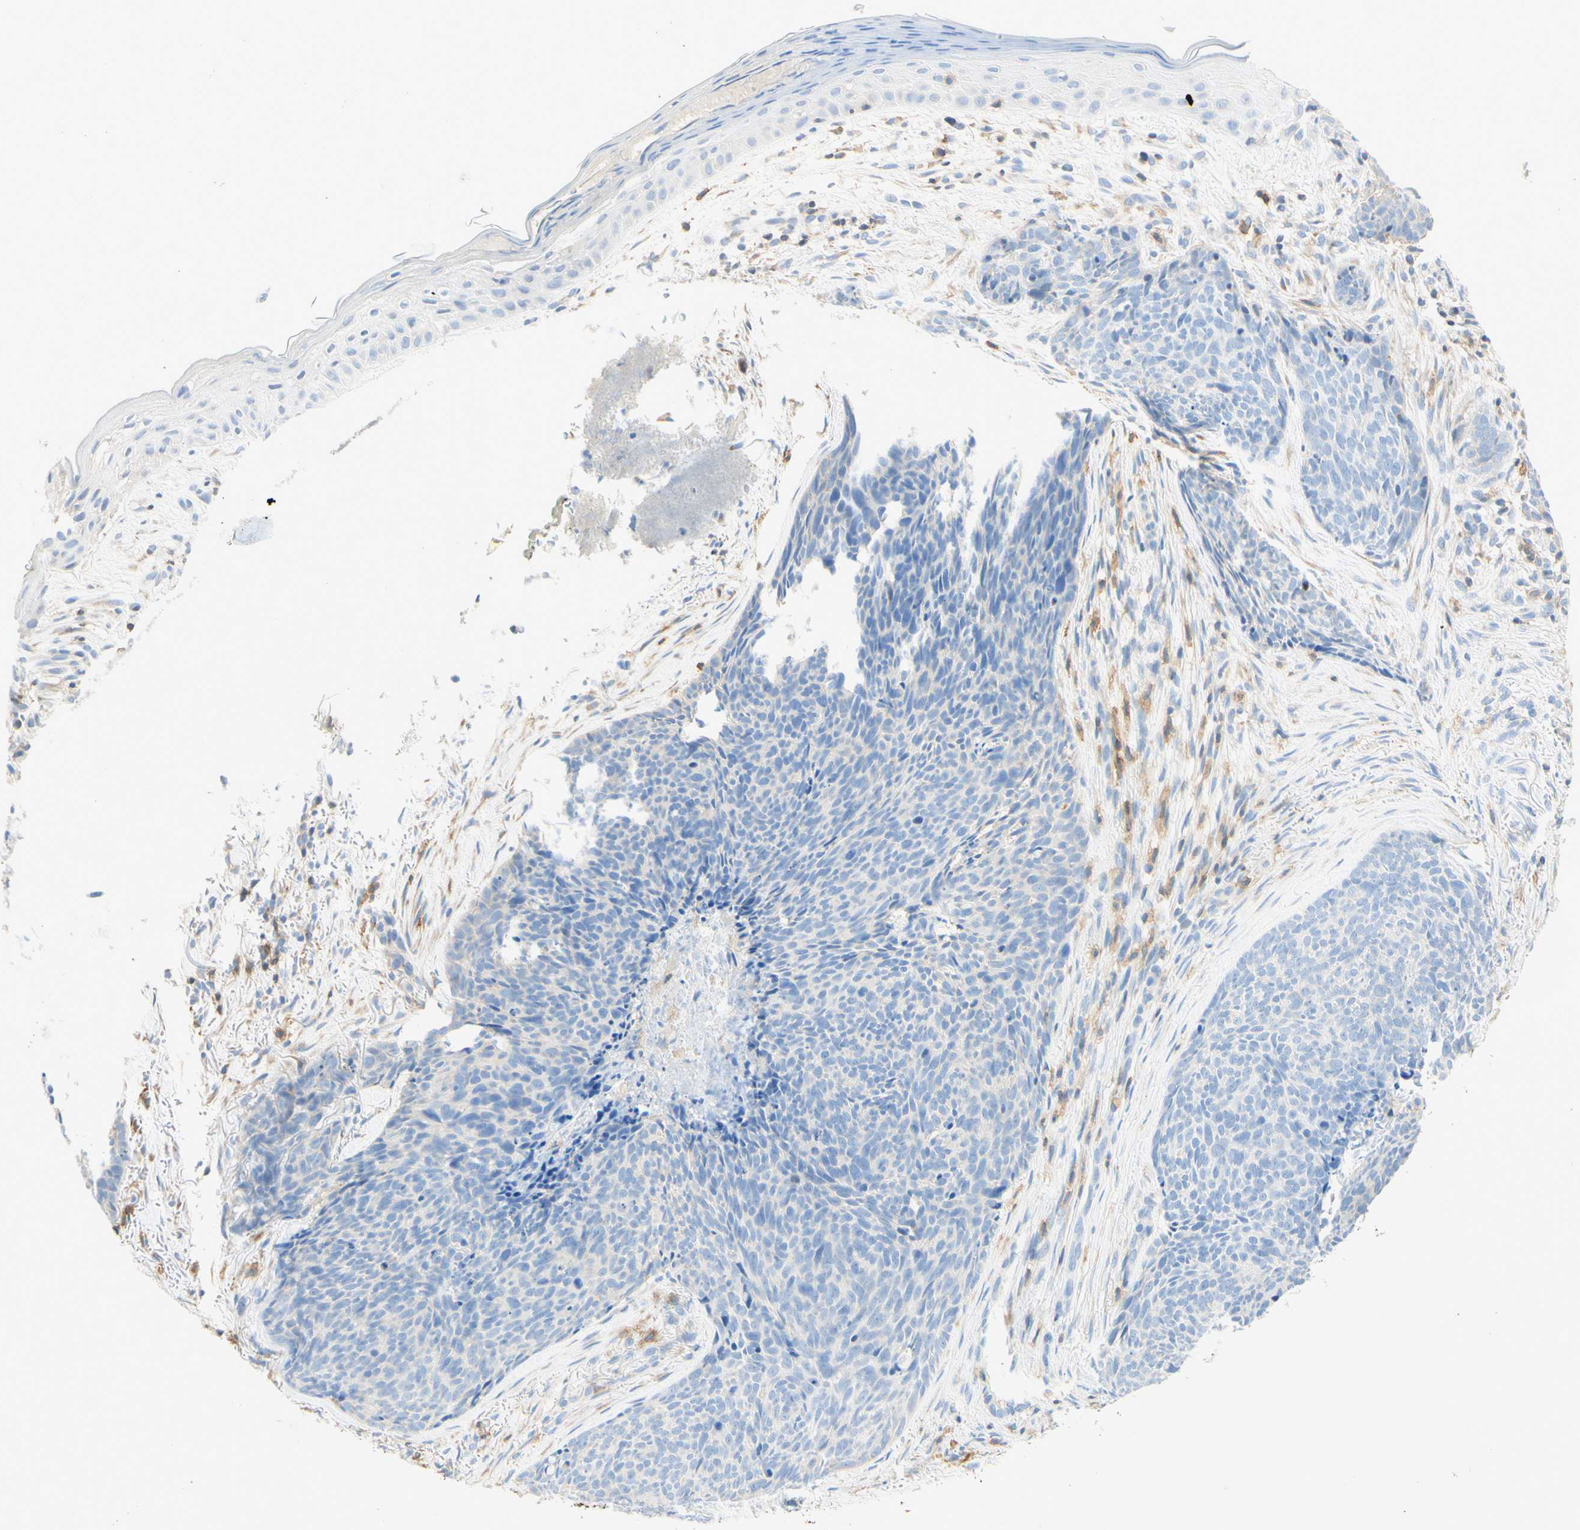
{"staining": {"intensity": "negative", "quantity": "none", "location": "none"}, "tissue": "skin cancer", "cell_type": "Tumor cells", "image_type": "cancer", "snomed": [{"axis": "morphology", "description": "Basal cell carcinoma"}, {"axis": "topography", "description": "Skin"}], "caption": "Immunohistochemistry micrograph of skin cancer stained for a protein (brown), which demonstrates no staining in tumor cells.", "gene": "LAT", "patient": {"sex": "female", "age": 70}}